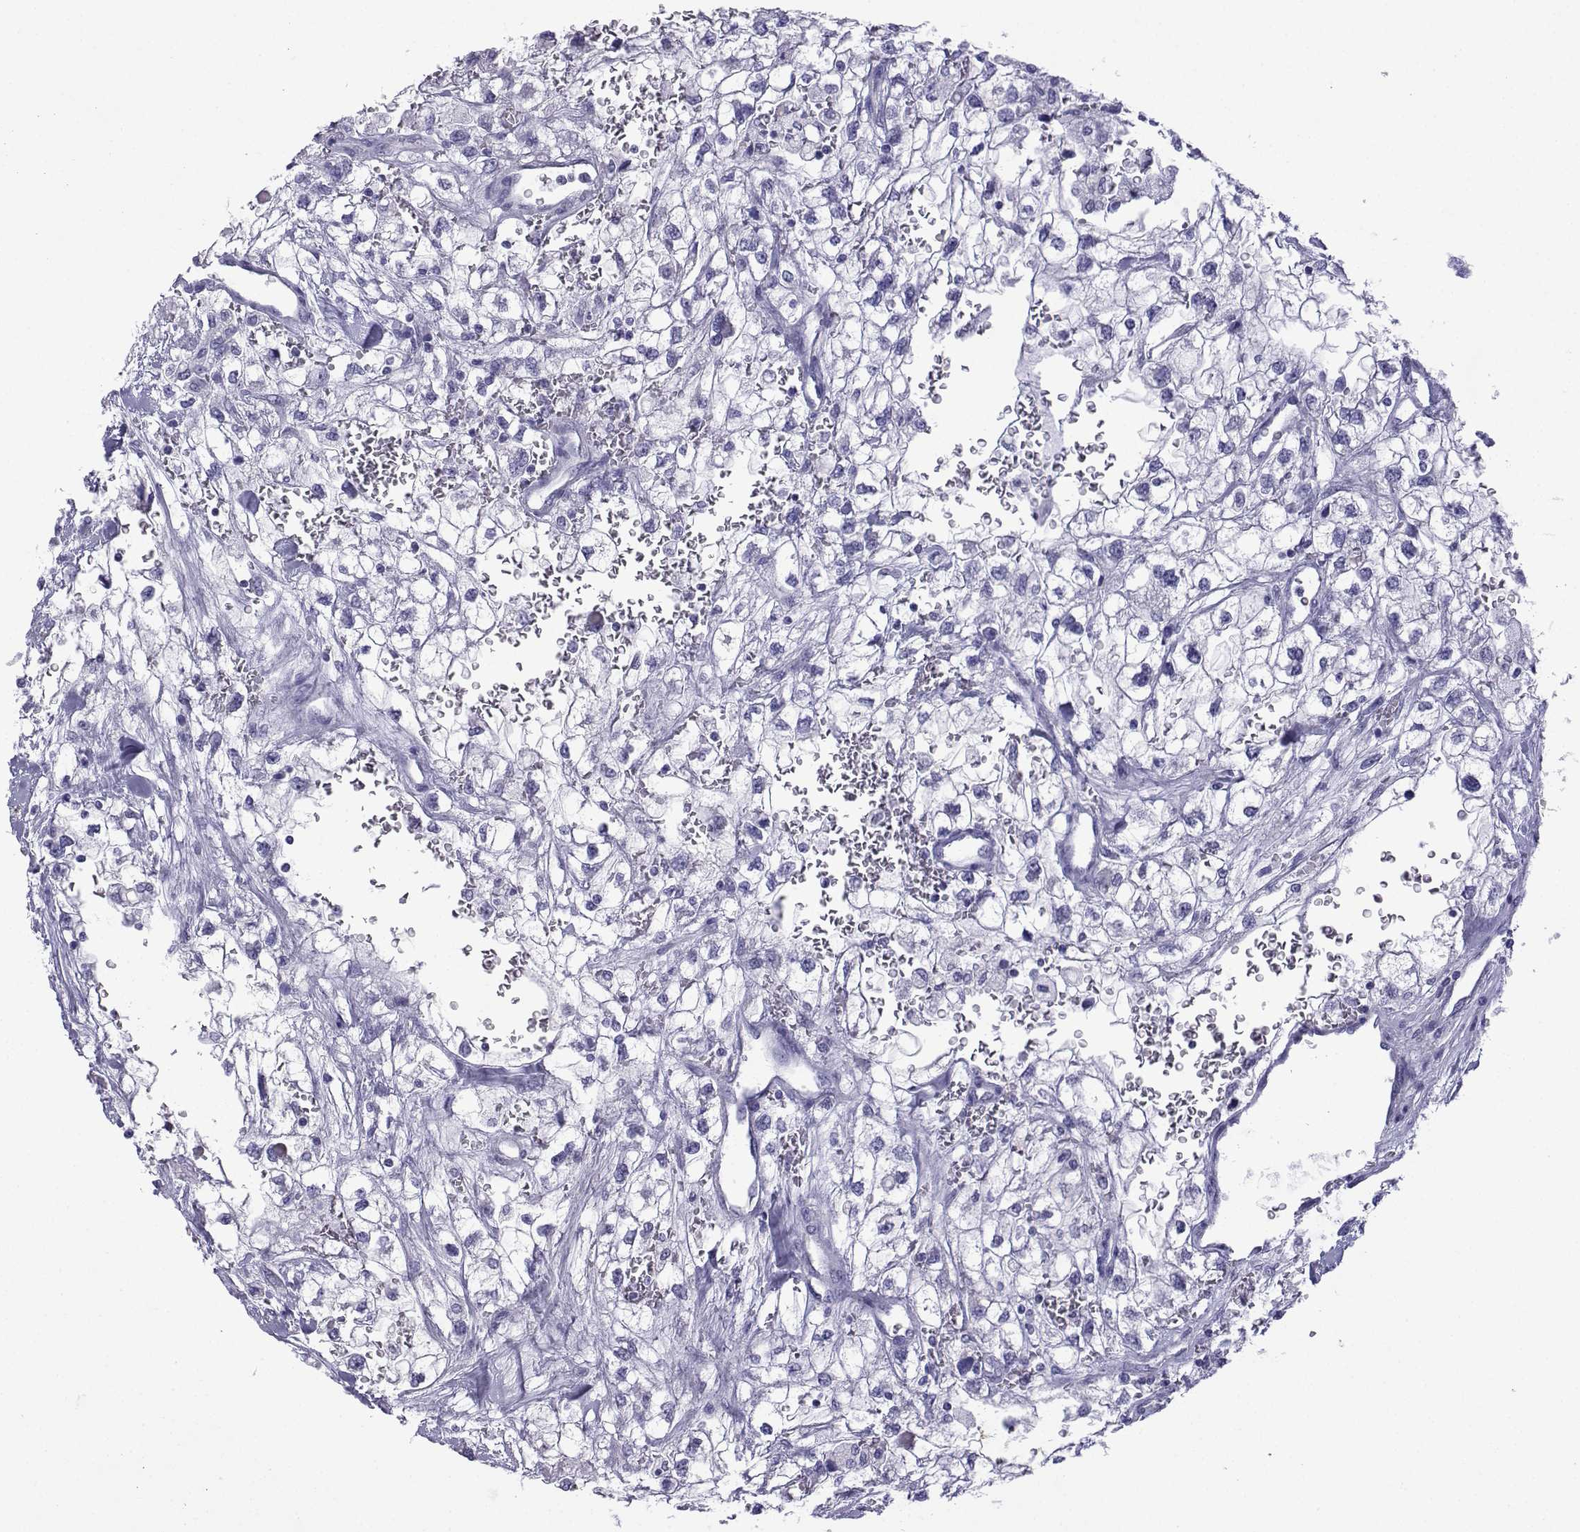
{"staining": {"intensity": "negative", "quantity": "none", "location": "none"}, "tissue": "renal cancer", "cell_type": "Tumor cells", "image_type": "cancer", "snomed": [{"axis": "morphology", "description": "Adenocarcinoma, NOS"}, {"axis": "topography", "description": "Kidney"}], "caption": "Tumor cells show no significant protein positivity in renal cancer (adenocarcinoma).", "gene": "TRIM46", "patient": {"sex": "male", "age": 59}}